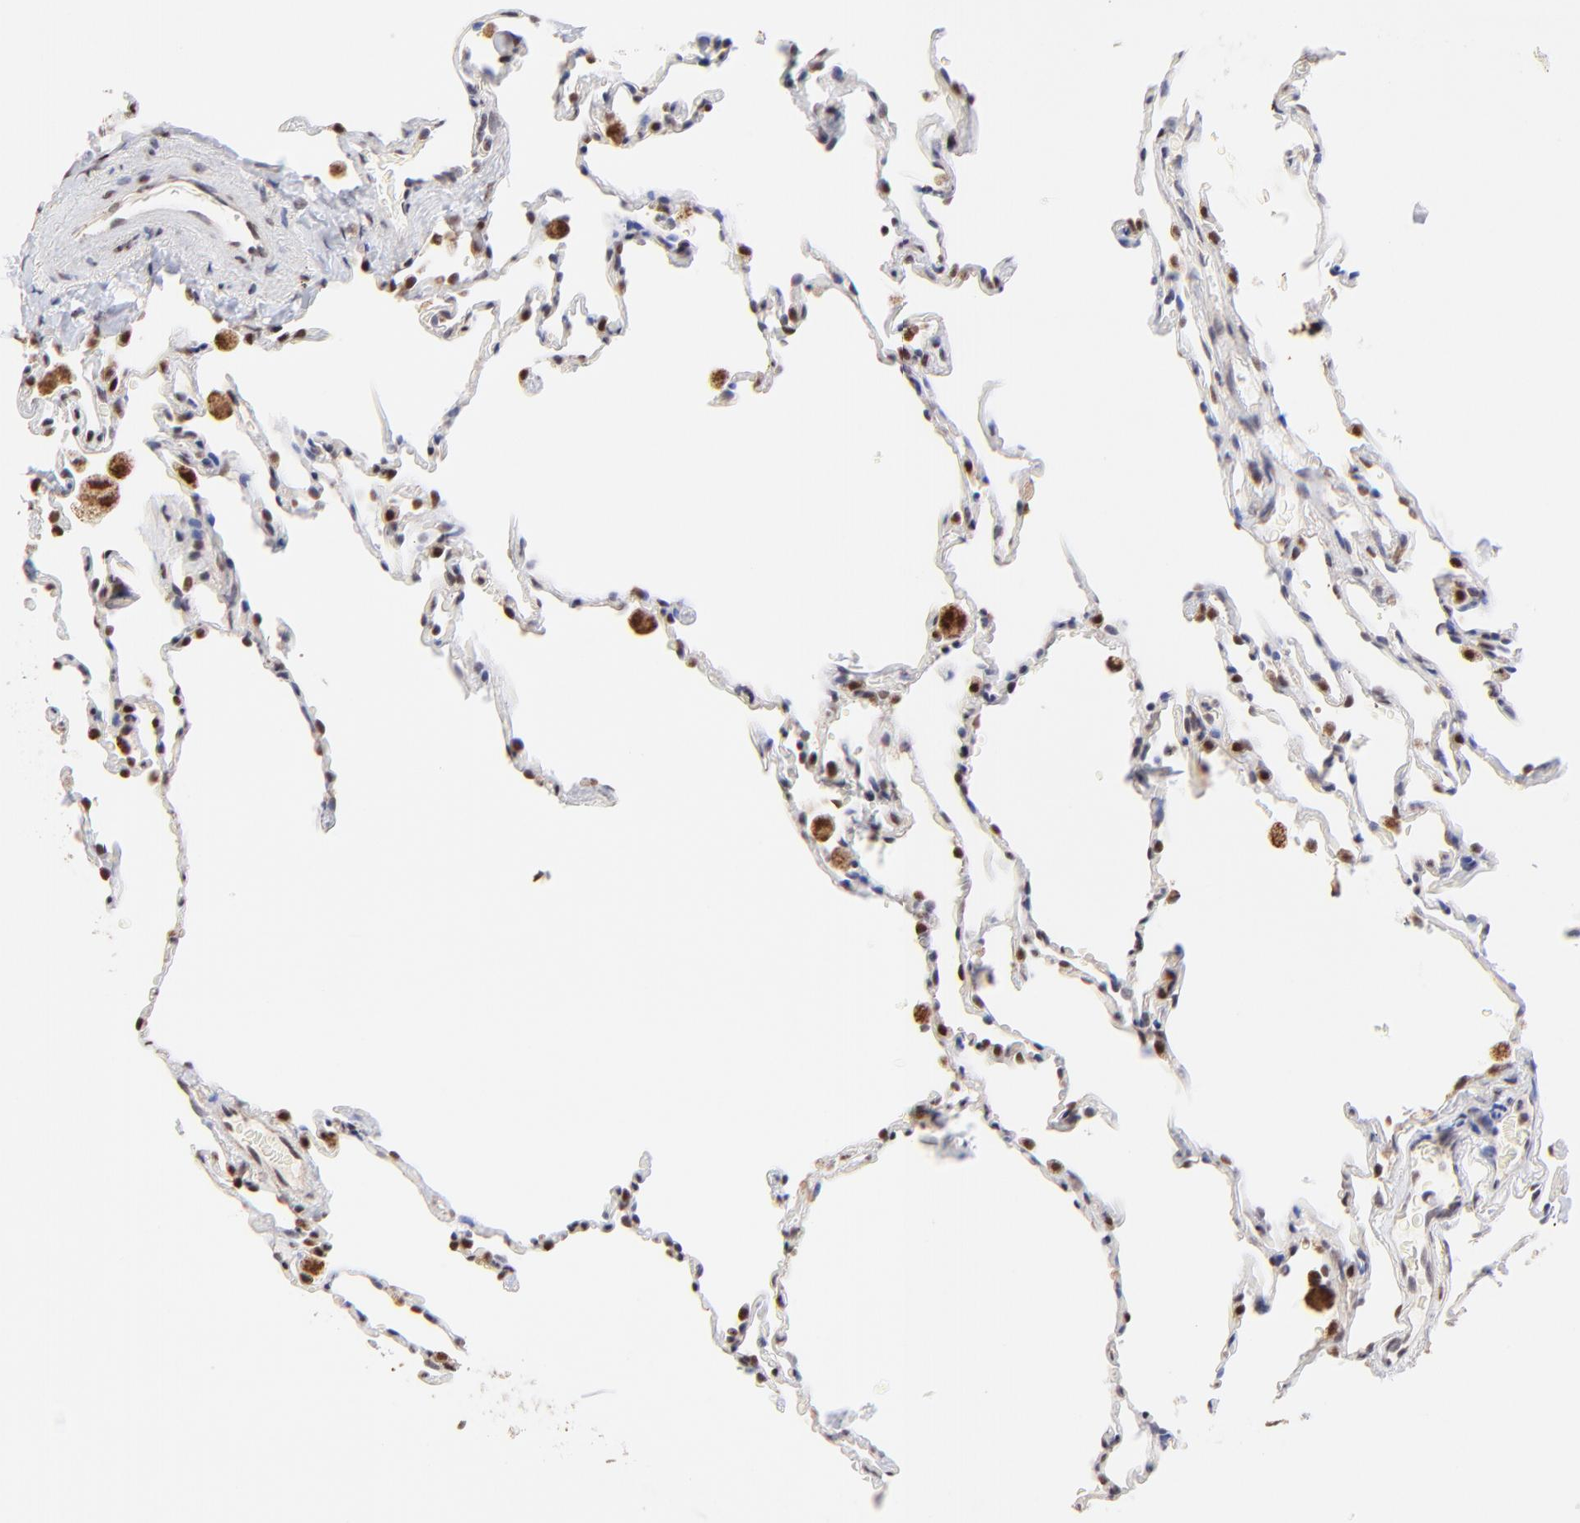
{"staining": {"intensity": "moderate", "quantity": ">75%", "location": "nuclear"}, "tissue": "lung", "cell_type": "Alveolar cells", "image_type": "normal", "snomed": [{"axis": "morphology", "description": "Normal tissue, NOS"}, {"axis": "morphology", "description": "Soft tissue tumor metastatic"}, {"axis": "topography", "description": "Lung"}], "caption": "Normal lung displays moderate nuclear staining in about >75% of alveolar cells, visualized by immunohistochemistry.", "gene": "ZNF670", "patient": {"sex": "male", "age": 59}}